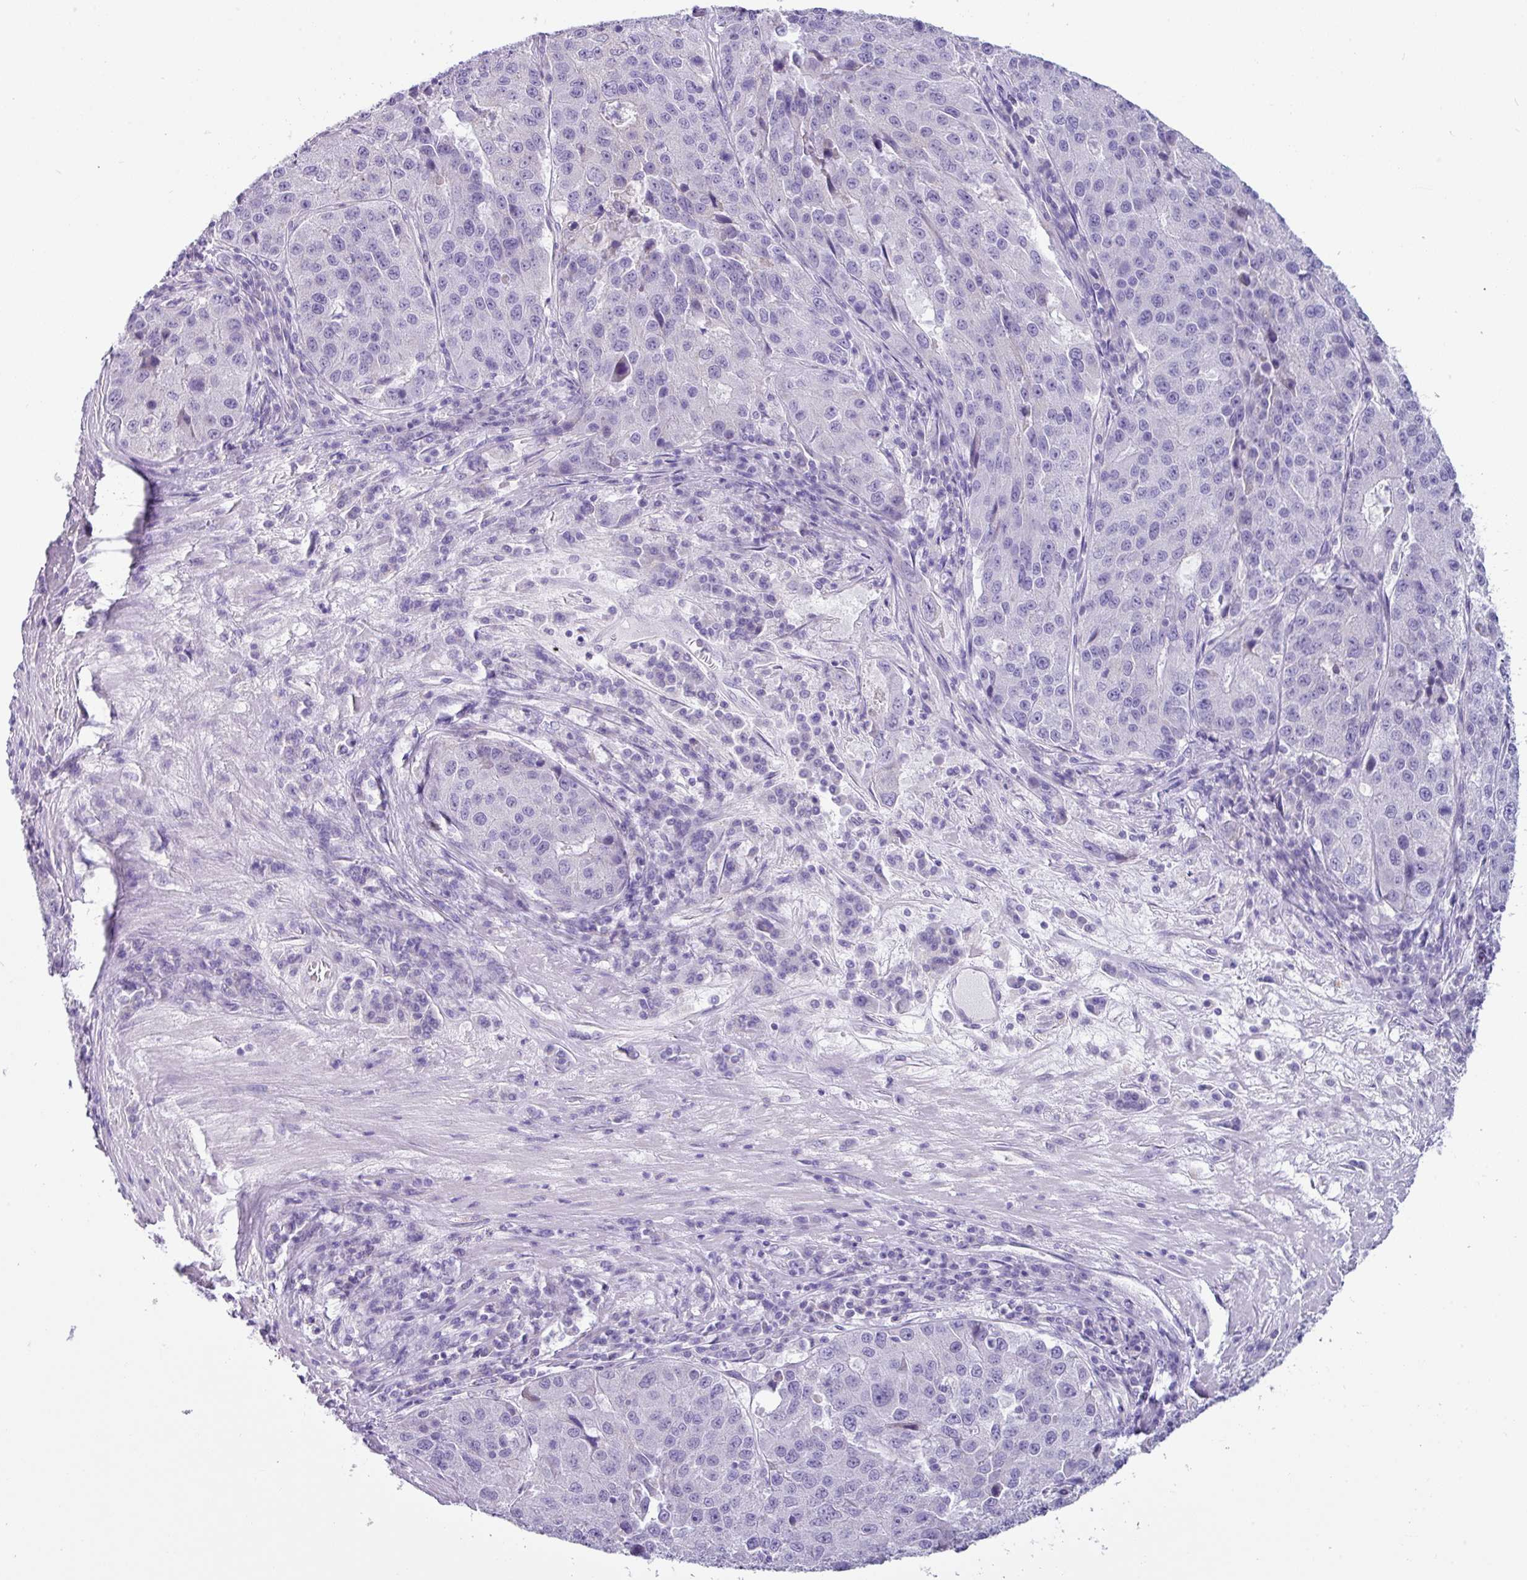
{"staining": {"intensity": "negative", "quantity": "none", "location": "none"}, "tissue": "stomach cancer", "cell_type": "Tumor cells", "image_type": "cancer", "snomed": [{"axis": "morphology", "description": "Adenocarcinoma, NOS"}, {"axis": "topography", "description": "Stomach"}], "caption": "This is an immunohistochemistry image of human adenocarcinoma (stomach). There is no positivity in tumor cells.", "gene": "NCCRP1", "patient": {"sex": "male", "age": 71}}